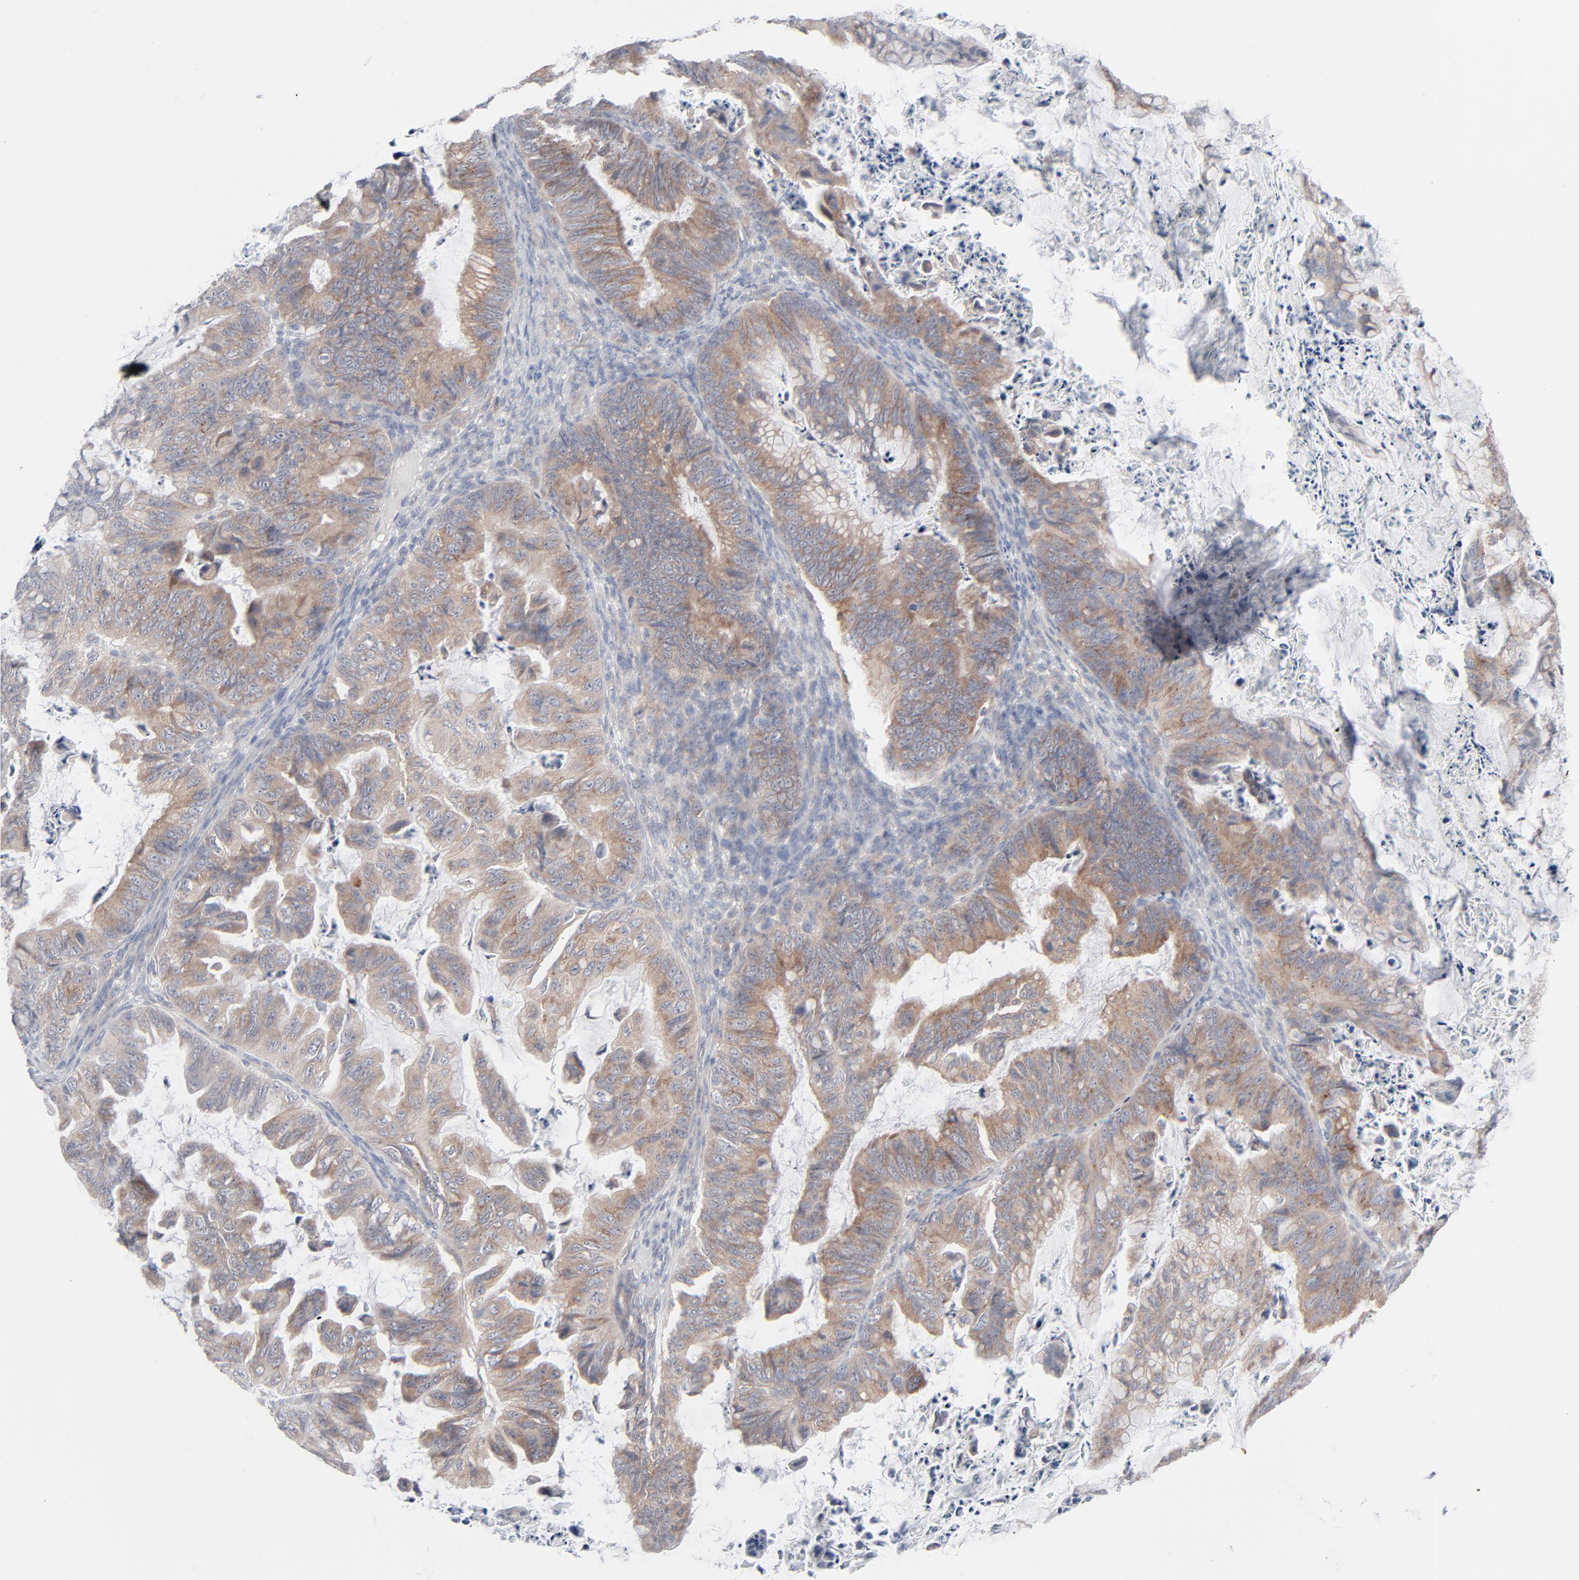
{"staining": {"intensity": "weak", "quantity": ">75%", "location": "cytoplasmic/membranous"}, "tissue": "ovarian cancer", "cell_type": "Tumor cells", "image_type": "cancer", "snomed": [{"axis": "morphology", "description": "Cystadenocarcinoma, mucinous, NOS"}, {"axis": "topography", "description": "Ovary"}], "caption": "Weak cytoplasmic/membranous positivity is identified in about >75% of tumor cells in ovarian cancer.", "gene": "KDSR", "patient": {"sex": "female", "age": 36}}